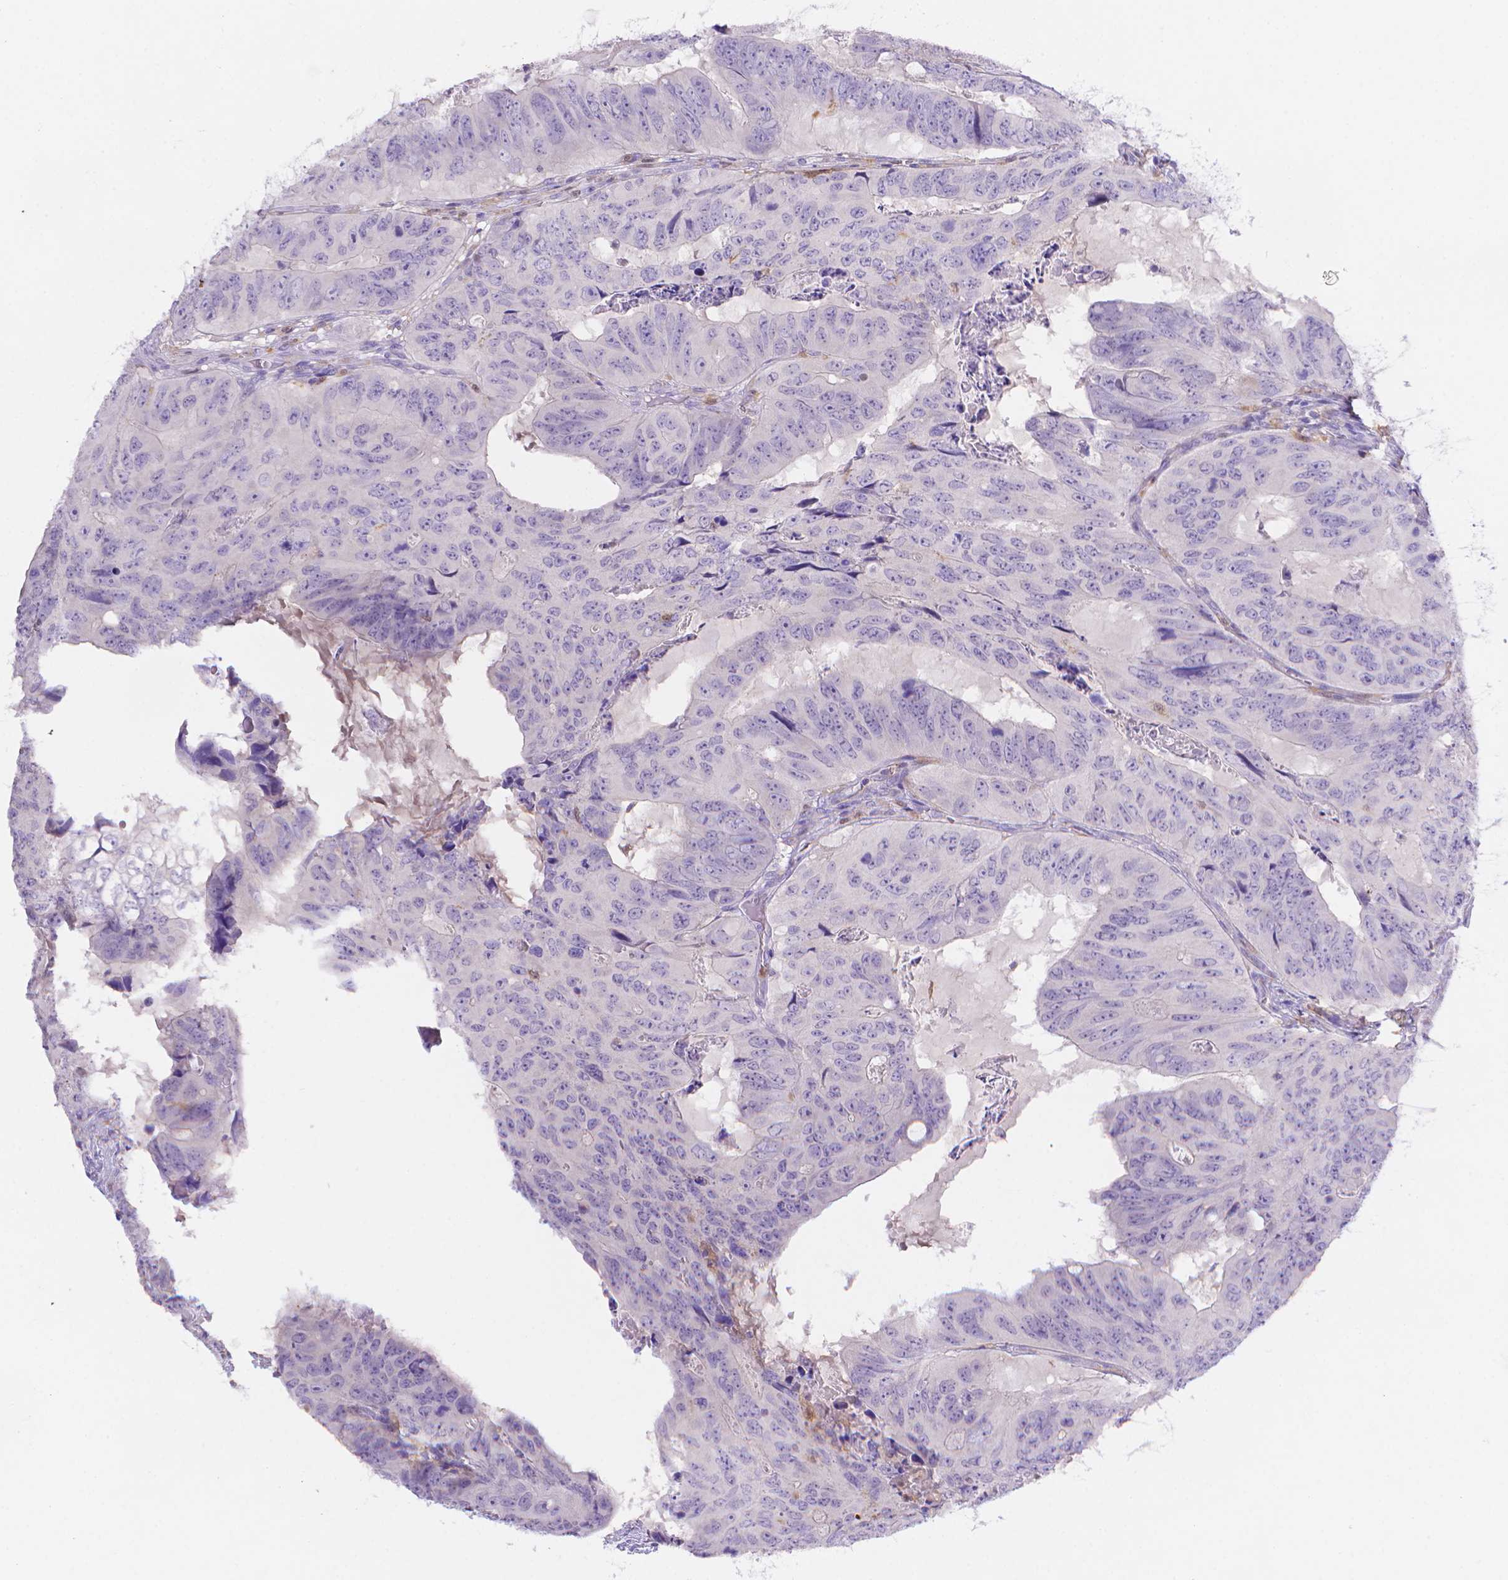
{"staining": {"intensity": "negative", "quantity": "none", "location": "none"}, "tissue": "colorectal cancer", "cell_type": "Tumor cells", "image_type": "cancer", "snomed": [{"axis": "morphology", "description": "Adenocarcinoma, NOS"}, {"axis": "topography", "description": "Colon"}], "caption": "Immunohistochemistry of colorectal adenocarcinoma exhibits no expression in tumor cells.", "gene": "FGD2", "patient": {"sex": "male", "age": 79}}